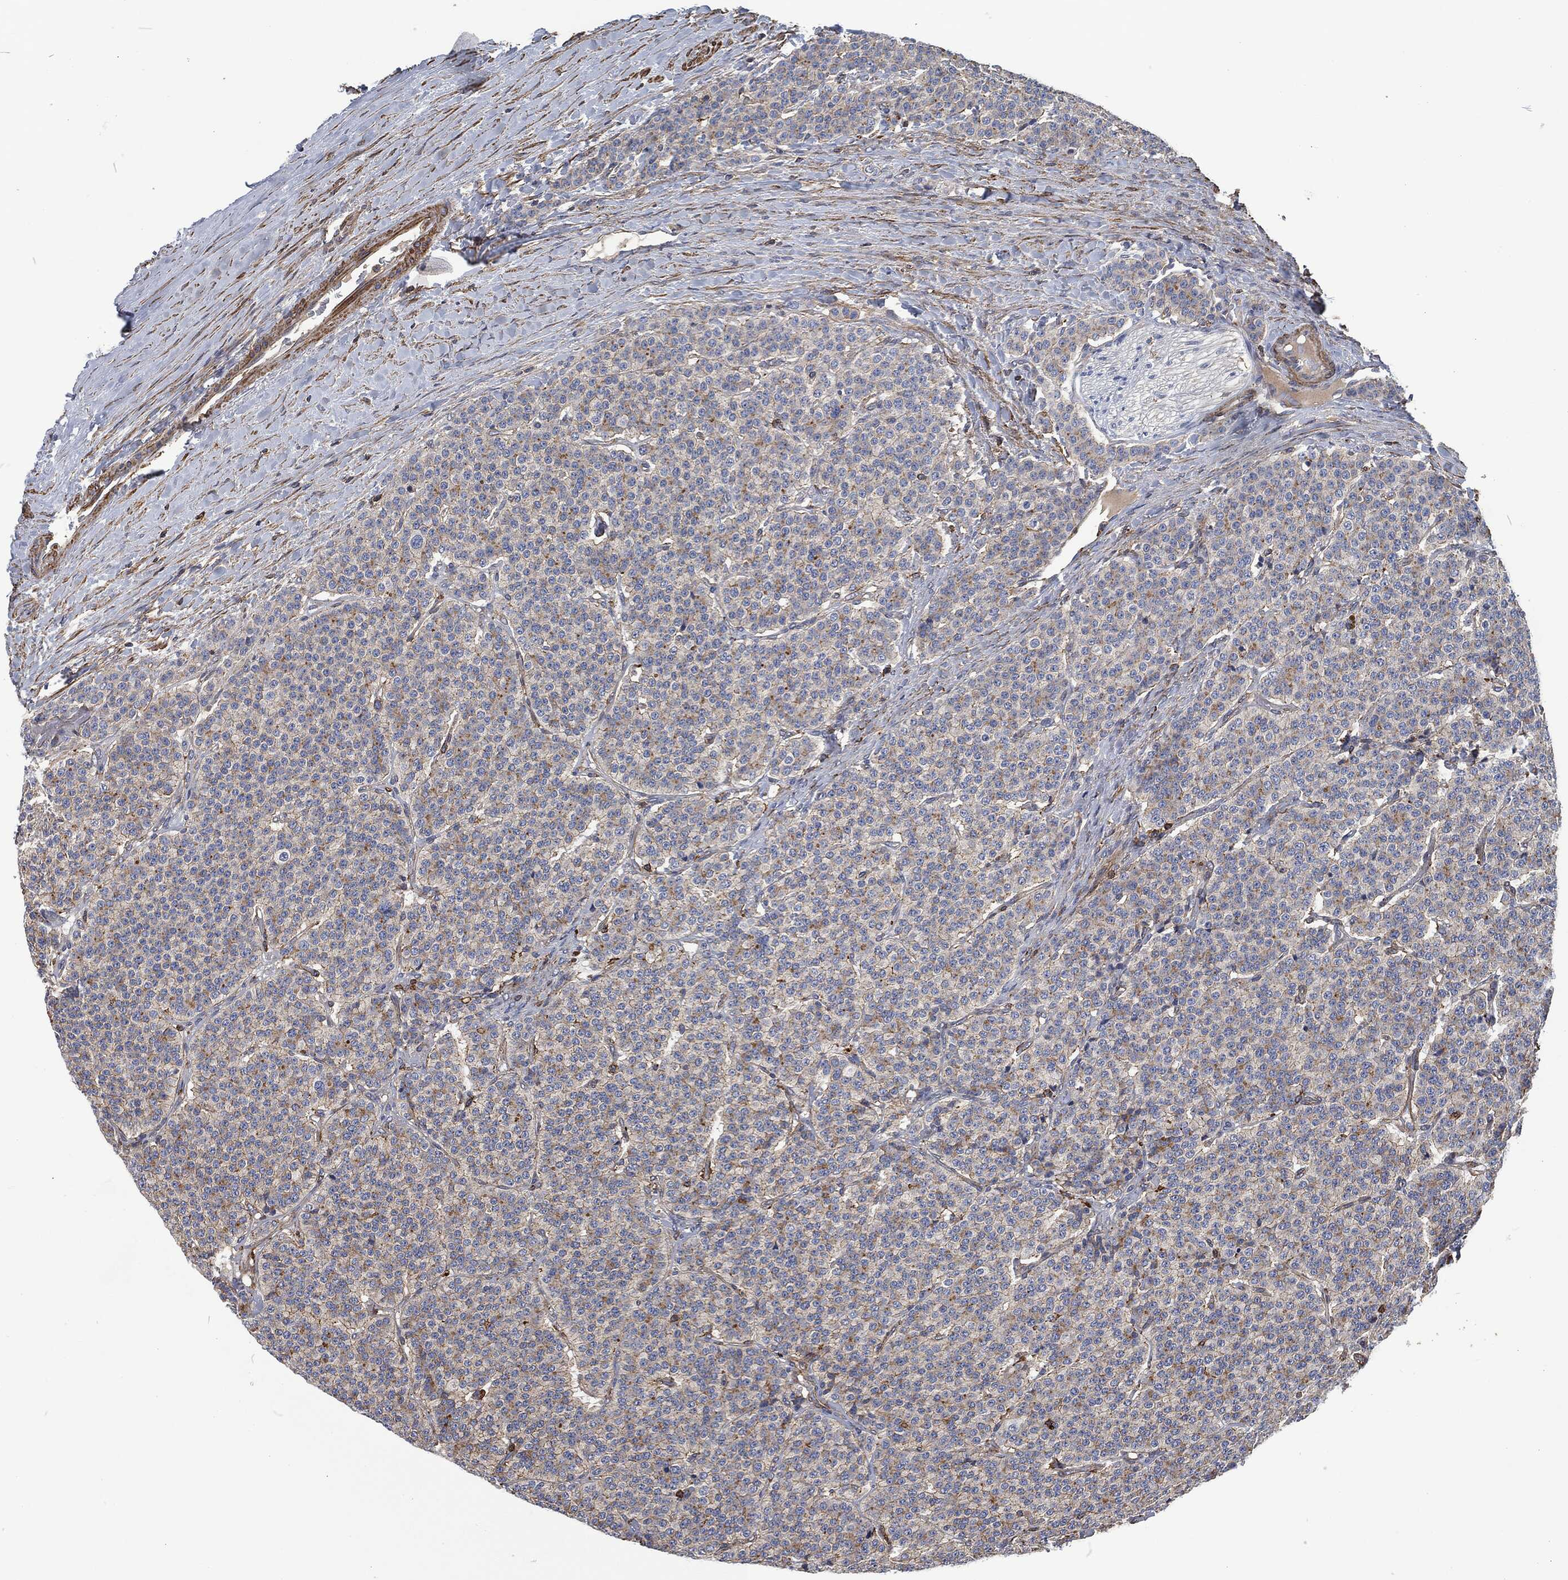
{"staining": {"intensity": "moderate", "quantity": "<25%", "location": "cytoplasmic/membranous"}, "tissue": "carcinoid", "cell_type": "Tumor cells", "image_type": "cancer", "snomed": [{"axis": "morphology", "description": "Carcinoid, malignant, NOS"}, {"axis": "topography", "description": "Small intestine"}], "caption": "Tumor cells display low levels of moderate cytoplasmic/membranous positivity in about <25% of cells in carcinoid.", "gene": "LGALS9", "patient": {"sex": "female", "age": 58}}